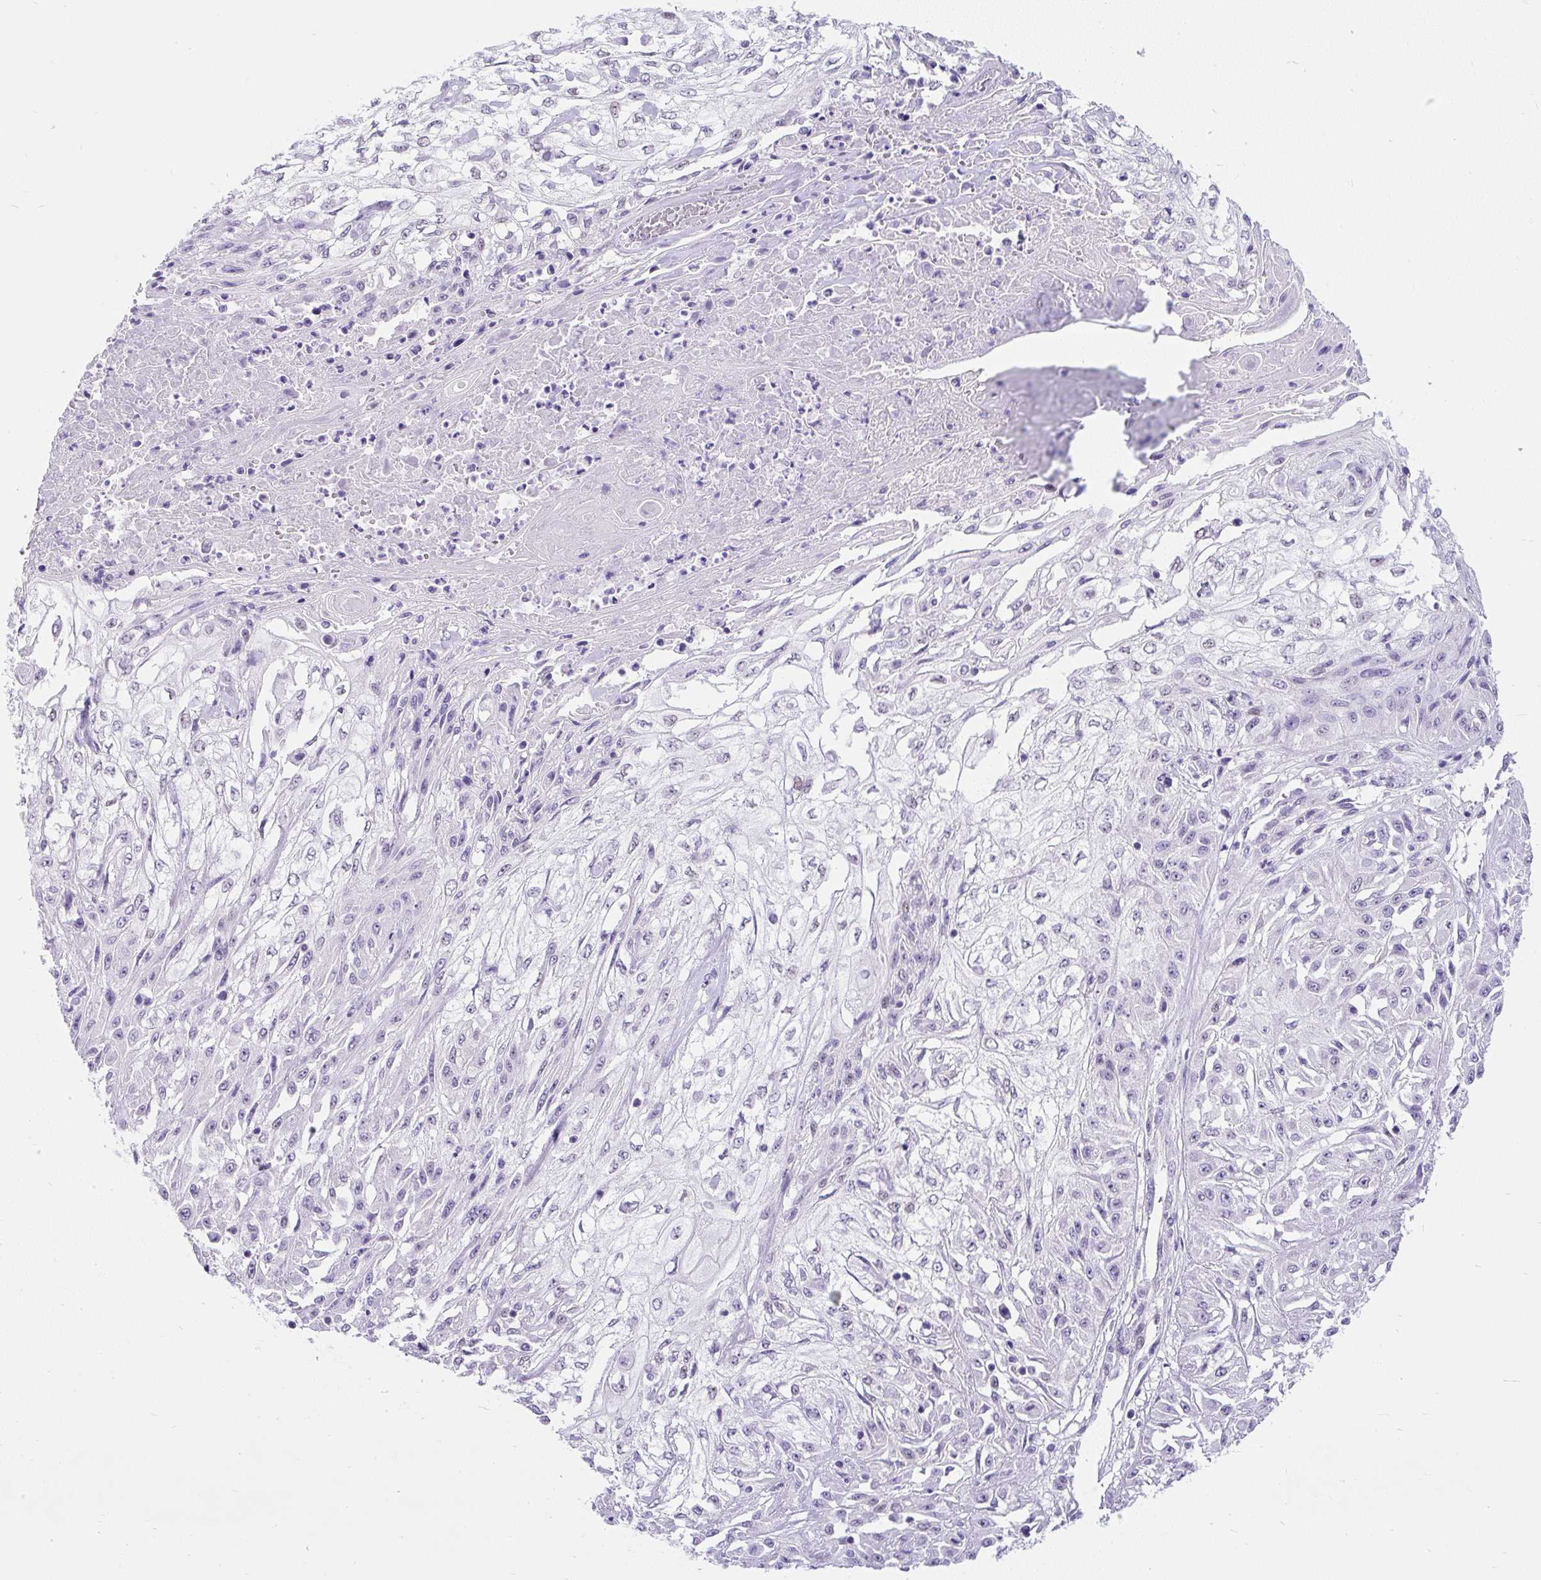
{"staining": {"intensity": "negative", "quantity": "none", "location": "none"}, "tissue": "skin cancer", "cell_type": "Tumor cells", "image_type": "cancer", "snomed": [{"axis": "morphology", "description": "Squamous cell carcinoma, NOS"}, {"axis": "morphology", "description": "Squamous cell carcinoma, metastatic, NOS"}, {"axis": "topography", "description": "Skin"}, {"axis": "topography", "description": "Lymph node"}], "caption": "Tumor cells are negative for brown protein staining in skin cancer.", "gene": "PLCXD2", "patient": {"sex": "male", "age": 75}}